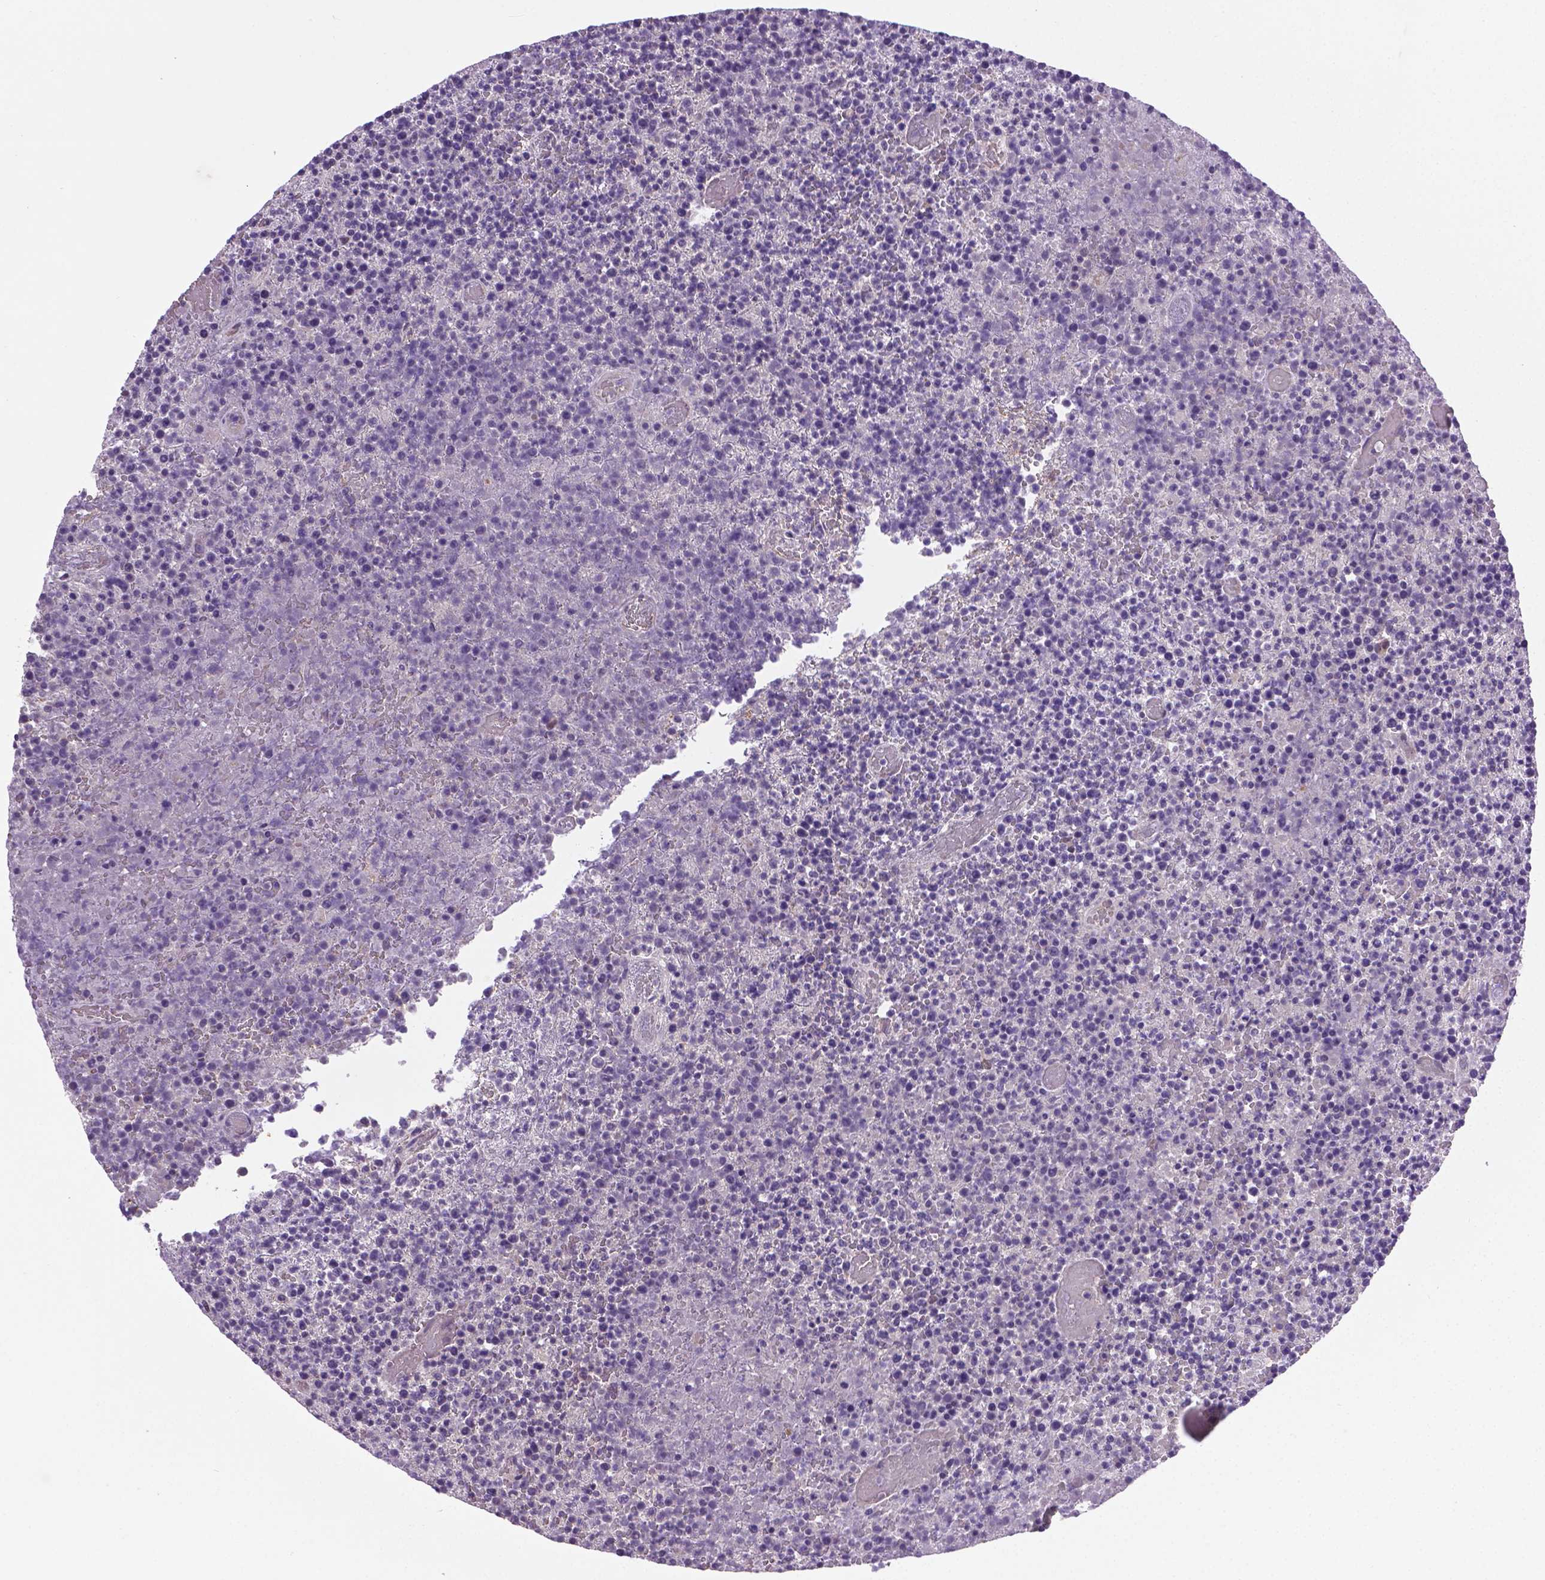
{"staining": {"intensity": "negative", "quantity": "none", "location": "none"}, "tissue": "lymphoma", "cell_type": "Tumor cells", "image_type": "cancer", "snomed": [{"axis": "morphology", "description": "Malignant lymphoma, non-Hodgkin's type, High grade"}, {"axis": "topography", "description": "Lymph node"}], "caption": "This is an immunohistochemistry (IHC) histopathology image of human malignant lymphoma, non-Hodgkin's type (high-grade). There is no expression in tumor cells.", "gene": "CCER2", "patient": {"sex": "male", "age": 13}}